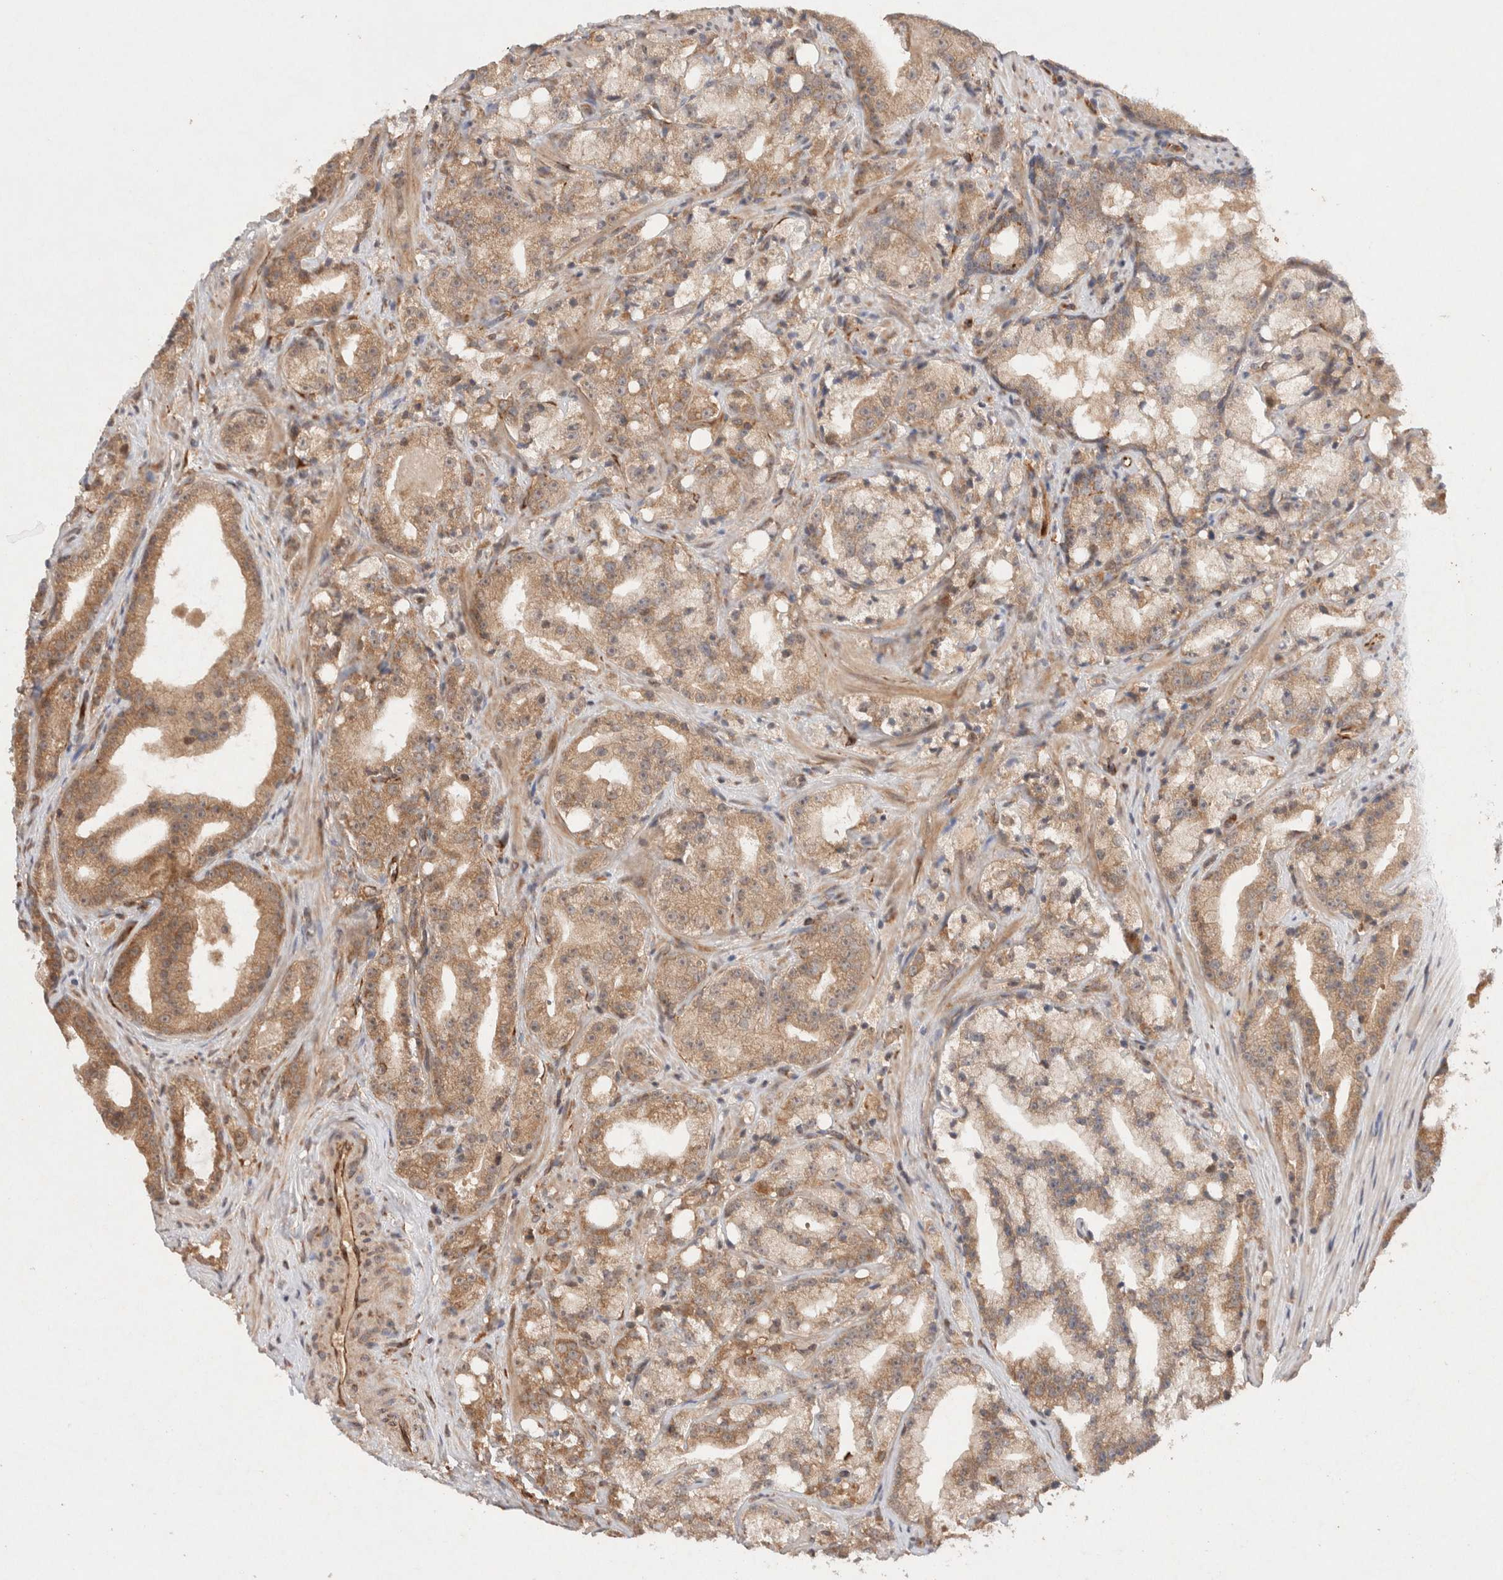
{"staining": {"intensity": "moderate", "quantity": ">75%", "location": "cytoplasmic/membranous"}, "tissue": "prostate cancer", "cell_type": "Tumor cells", "image_type": "cancer", "snomed": [{"axis": "morphology", "description": "Adenocarcinoma, High grade"}, {"axis": "topography", "description": "Prostate"}], "caption": "Adenocarcinoma (high-grade) (prostate) was stained to show a protein in brown. There is medium levels of moderate cytoplasmic/membranous expression in about >75% of tumor cells.", "gene": "KLHL20", "patient": {"sex": "male", "age": 64}}